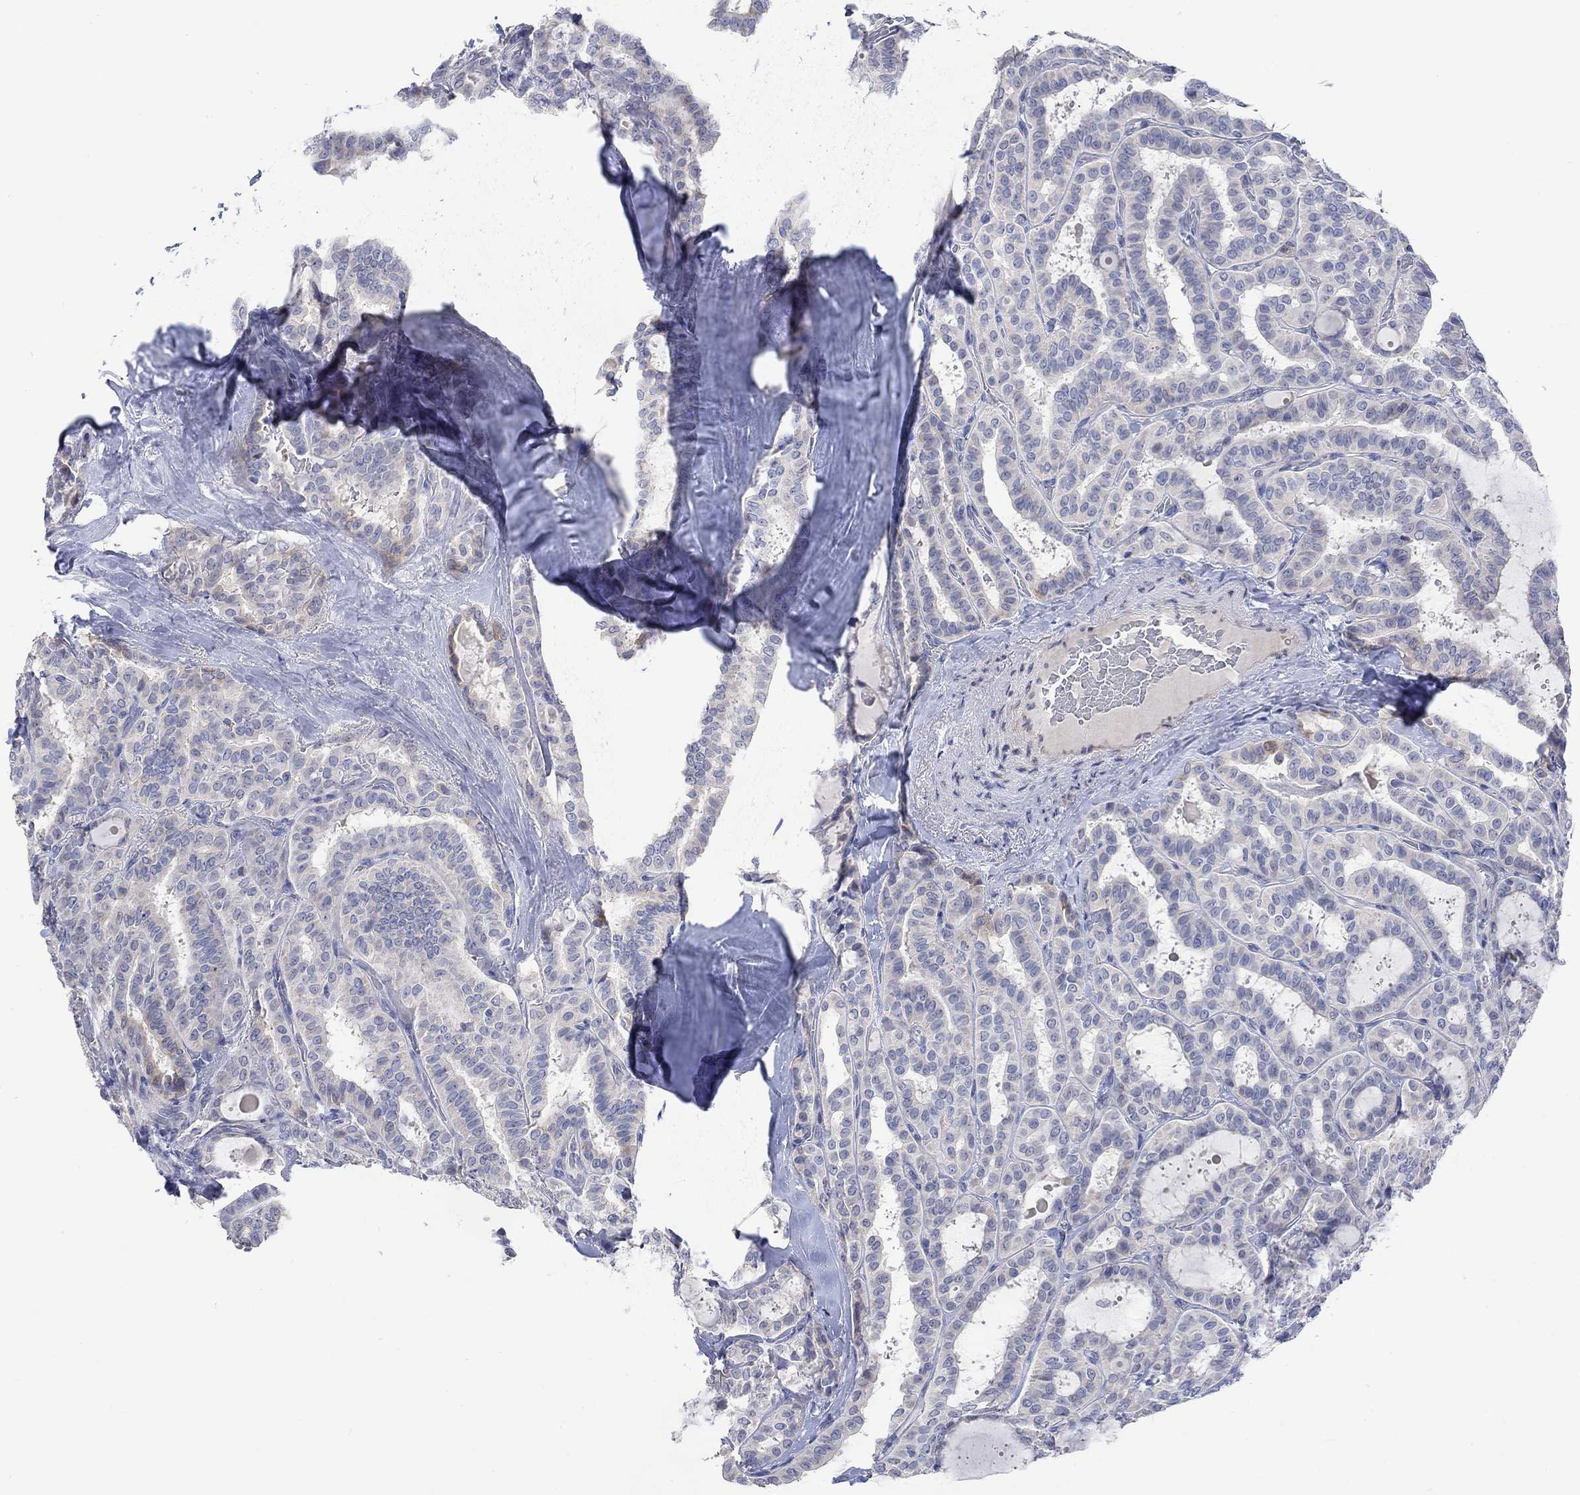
{"staining": {"intensity": "negative", "quantity": "none", "location": "none"}, "tissue": "thyroid cancer", "cell_type": "Tumor cells", "image_type": "cancer", "snomed": [{"axis": "morphology", "description": "Papillary adenocarcinoma, NOS"}, {"axis": "topography", "description": "Thyroid gland"}], "caption": "The IHC histopathology image has no significant positivity in tumor cells of papillary adenocarcinoma (thyroid) tissue.", "gene": "DLK1", "patient": {"sex": "female", "age": 39}}